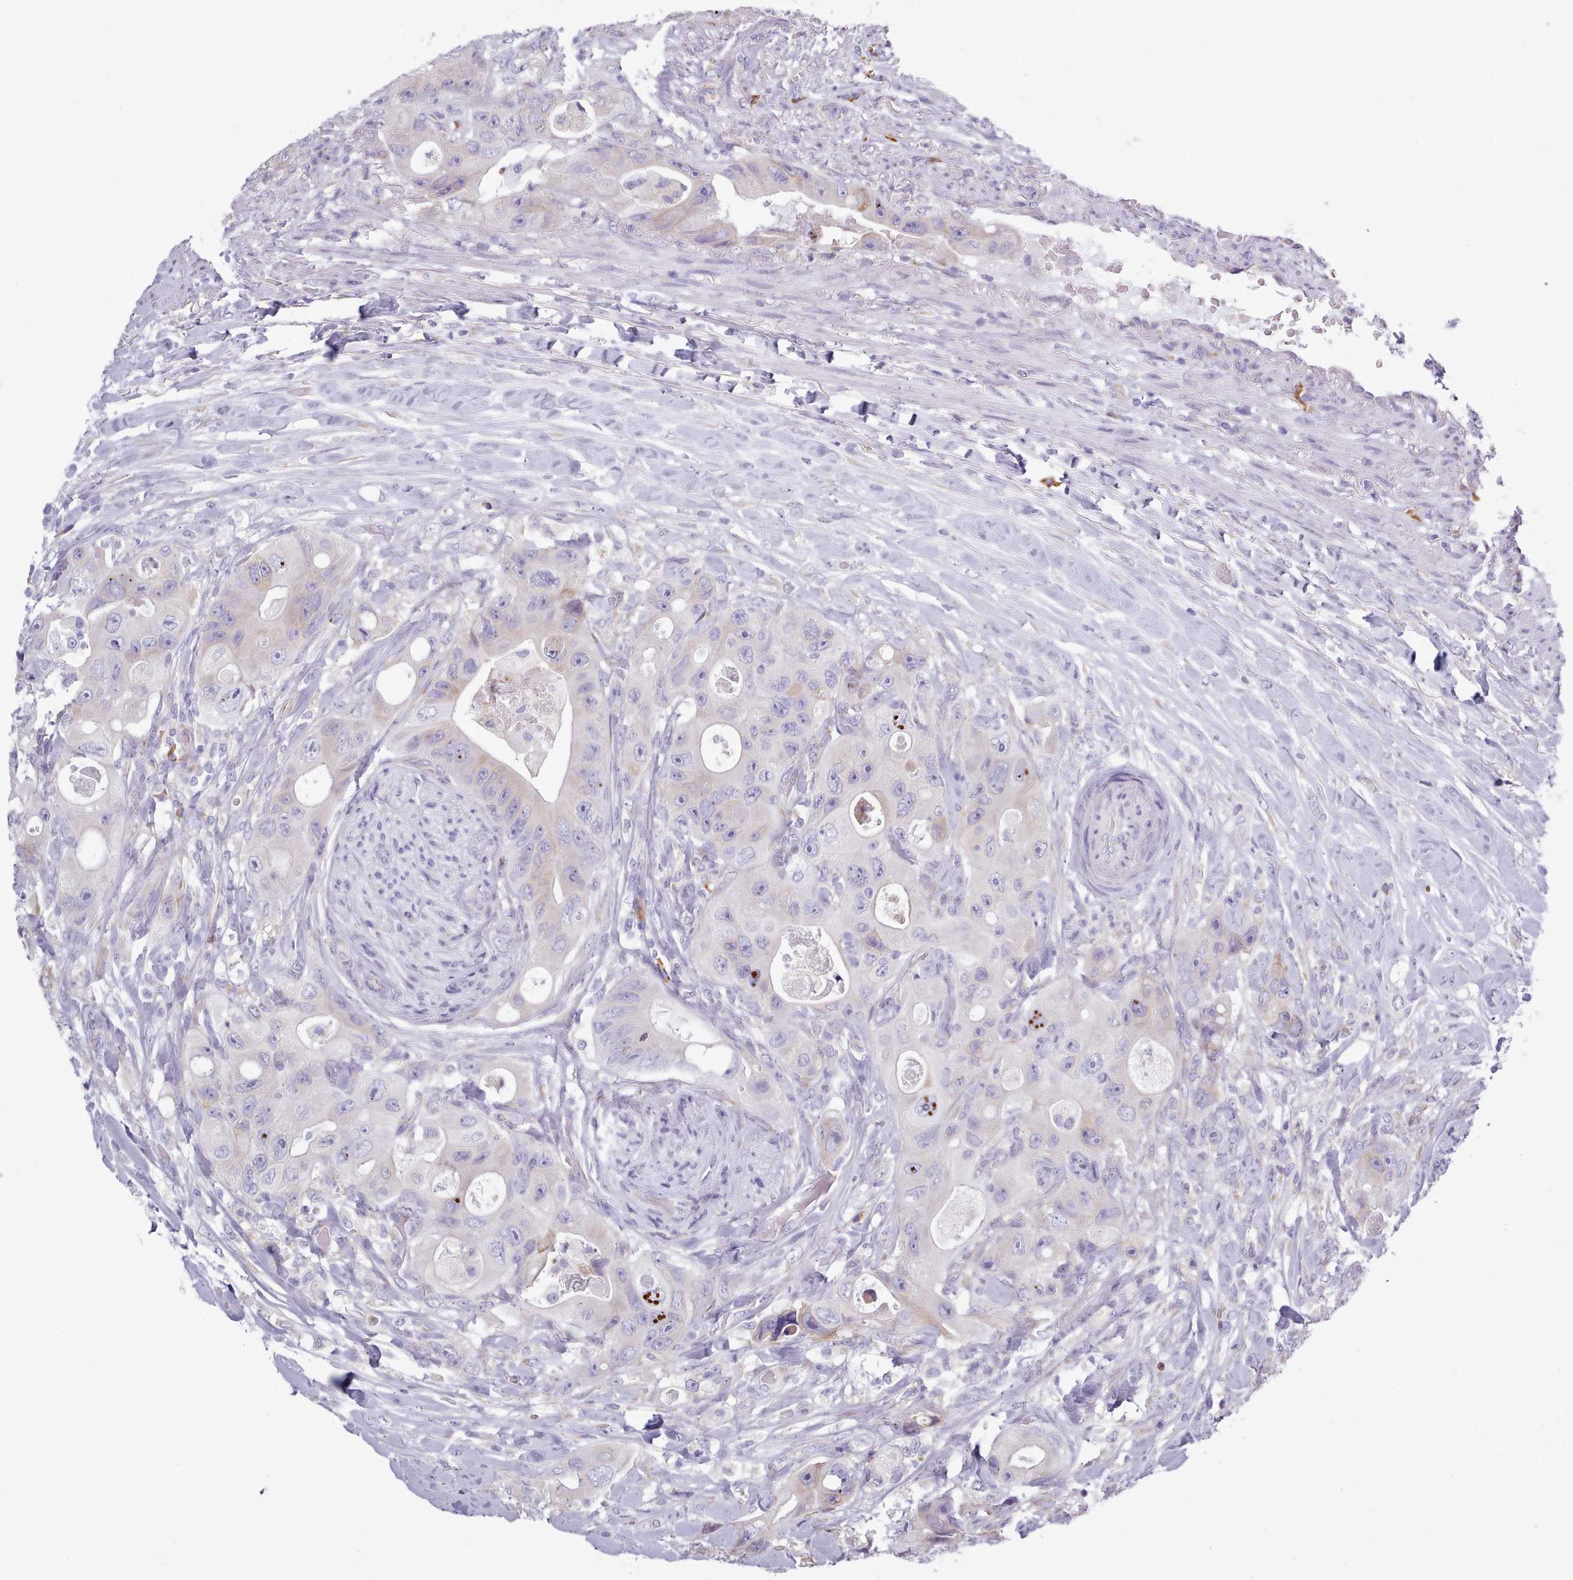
{"staining": {"intensity": "negative", "quantity": "none", "location": "none"}, "tissue": "colorectal cancer", "cell_type": "Tumor cells", "image_type": "cancer", "snomed": [{"axis": "morphology", "description": "Adenocarcinoma, NOS"}, {"axis": "topography", "description": "Colon"}], "caption": "Protein analysis of colorectal cancer displays no significant staining in tumor cells.", "gene": "XKR8", "patient": {"sex": "female", "age": 46}}